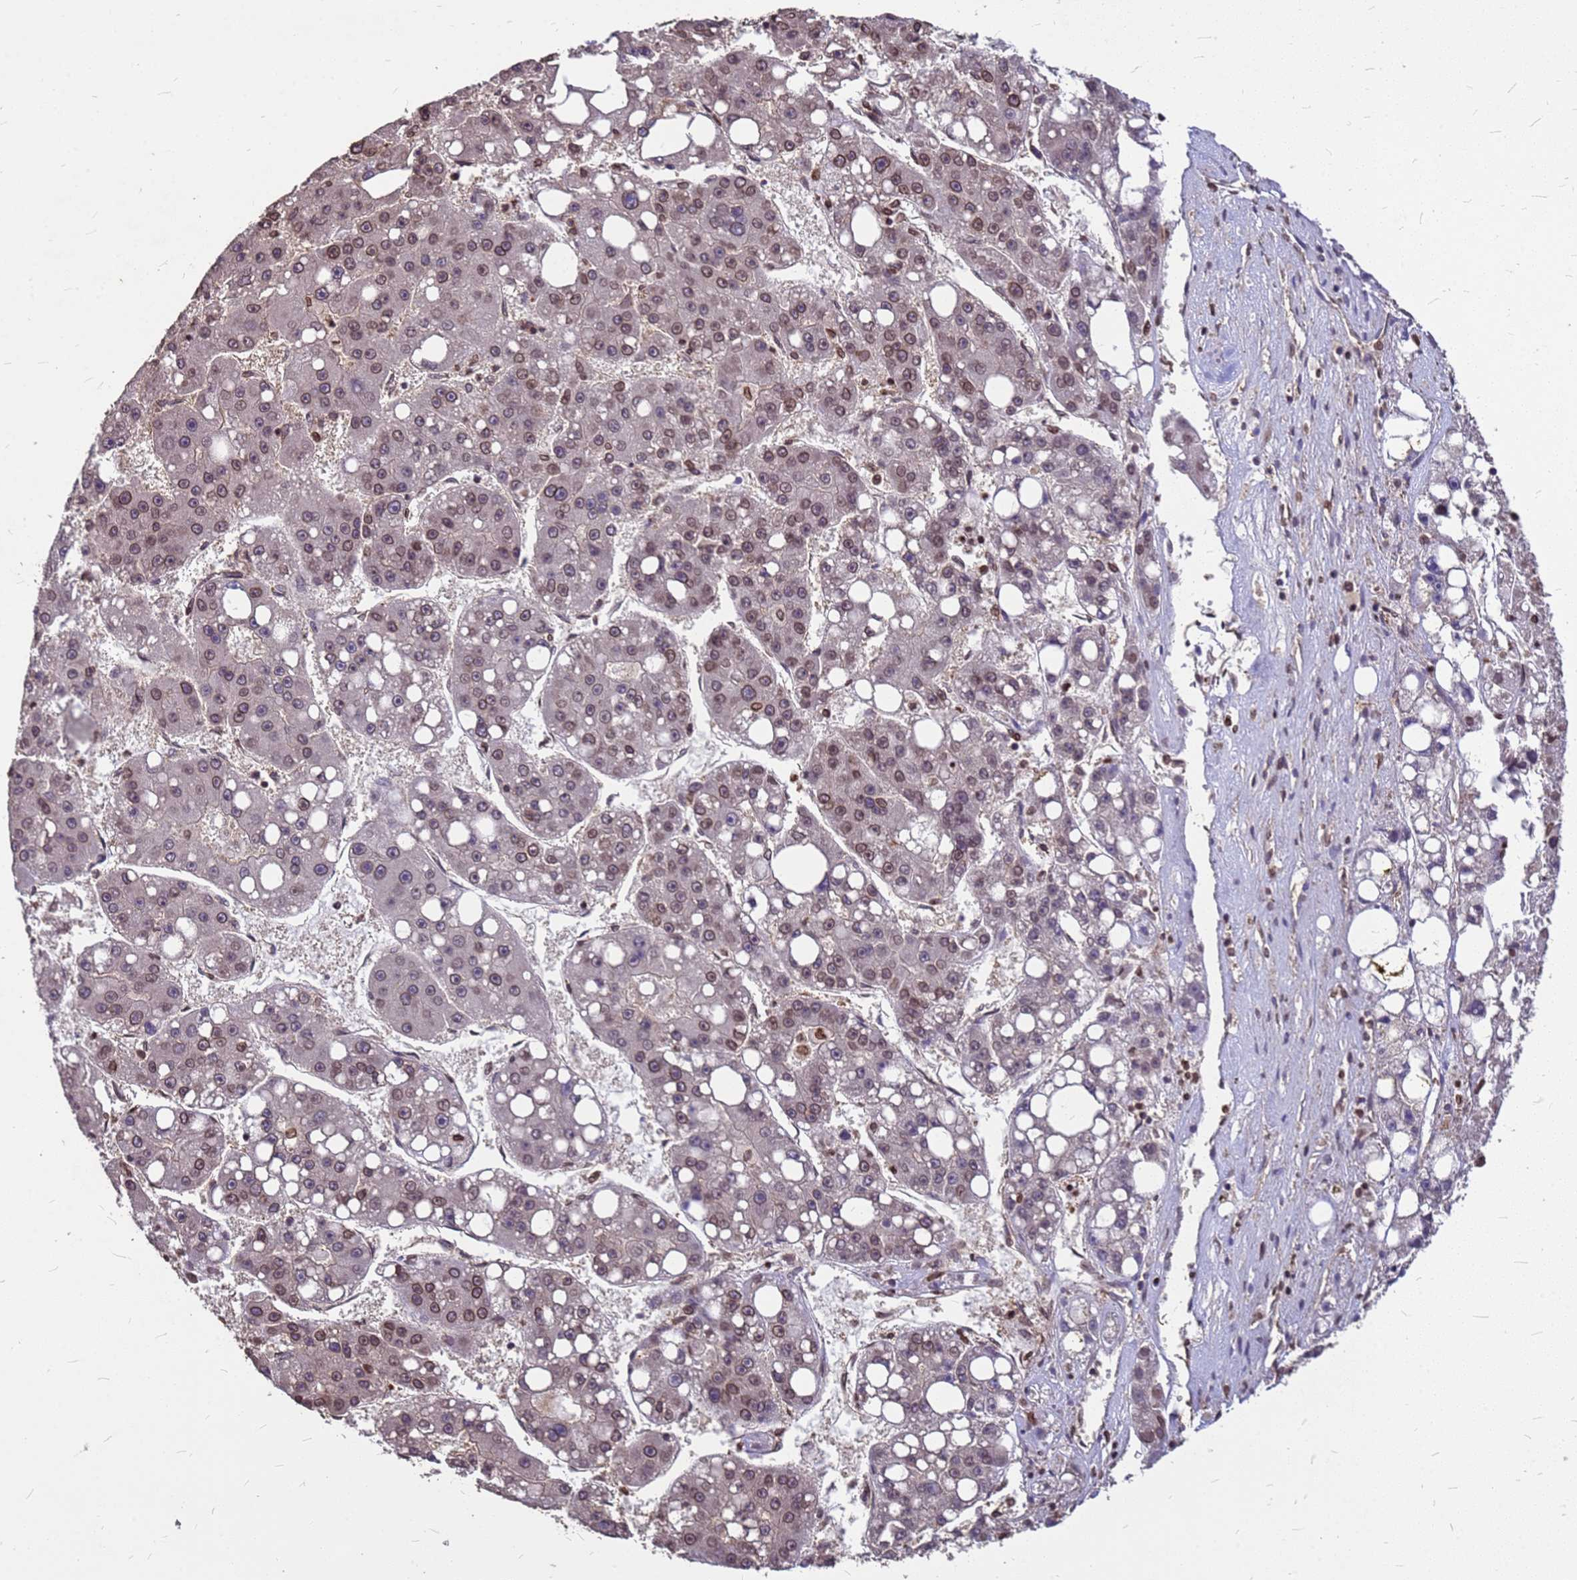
{"staining": {"intensity": "moderate", "quantity": "25%-75%", "location": "nuclear"}, "tissue": "liver cancer", "cell_type": "Tumor cells", "image_type": "cancer", "snomed": [{"axis": "morphology", "description": "Carcinoma, Hepatocellular, NOS"}, {"axis": "topography", "description": "Liver"}], "caption": "Liver hepatocellular carcinoma stained with a brown dye shows moderate nuclear positive staining in about 25%-75% of tumor cells.", "gene": "C1orf35", "patient": {"sex": "female", "age": 61}}